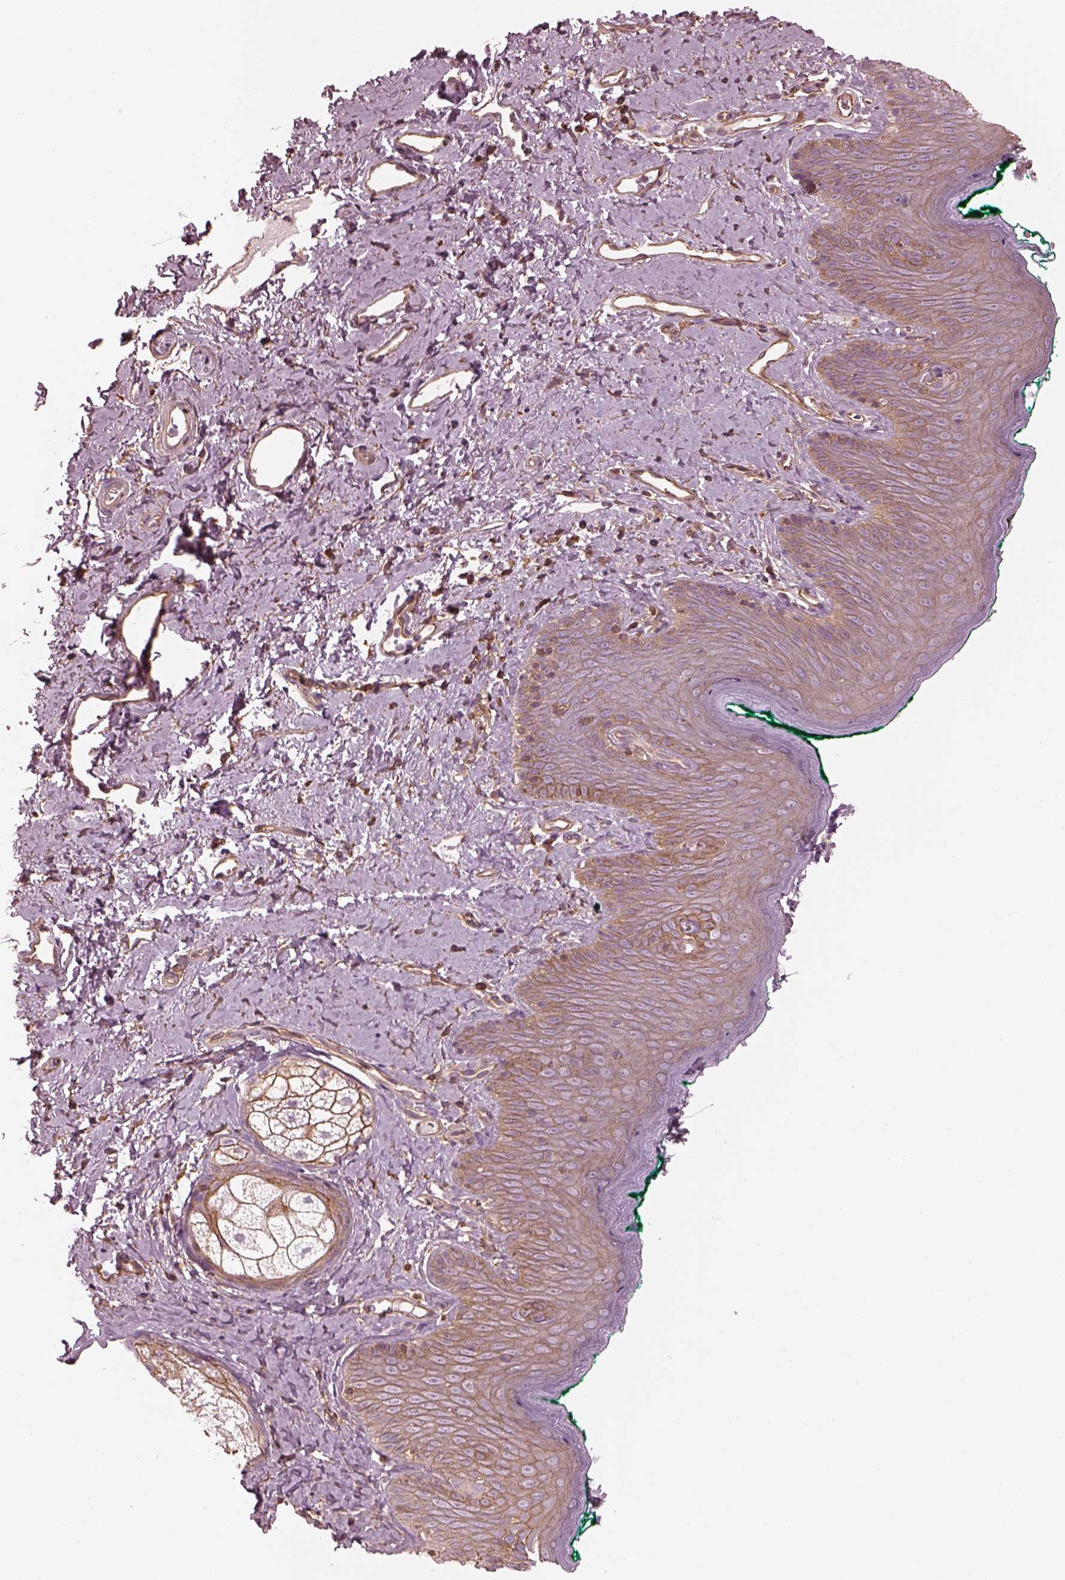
{"staining": {"intensity": "weak", "quantity": ">75%", "location": "cytoplasmic/membranous"}, "tissue": "skin", "cell_type": "Epidermal cells", "image_type": "normal", "snomed": [{"axis": "morphology", "description": "Normal tissue, NOS"}, {"axis": "topography", "description": "Vulva"}], "caption": "Immunohistochemistry (IHC) micrograph of benign skin: human skin stained using immunohistochemistry (IHC) reveals low levels of weak protein expression localized specifically in the cytoplasmic/membranous of epidermal cells, appearing as a cytoplasmic/membranous brown color.", "gene": "ELAPOR1", "patient": {"sex": "female", "age": 66}}